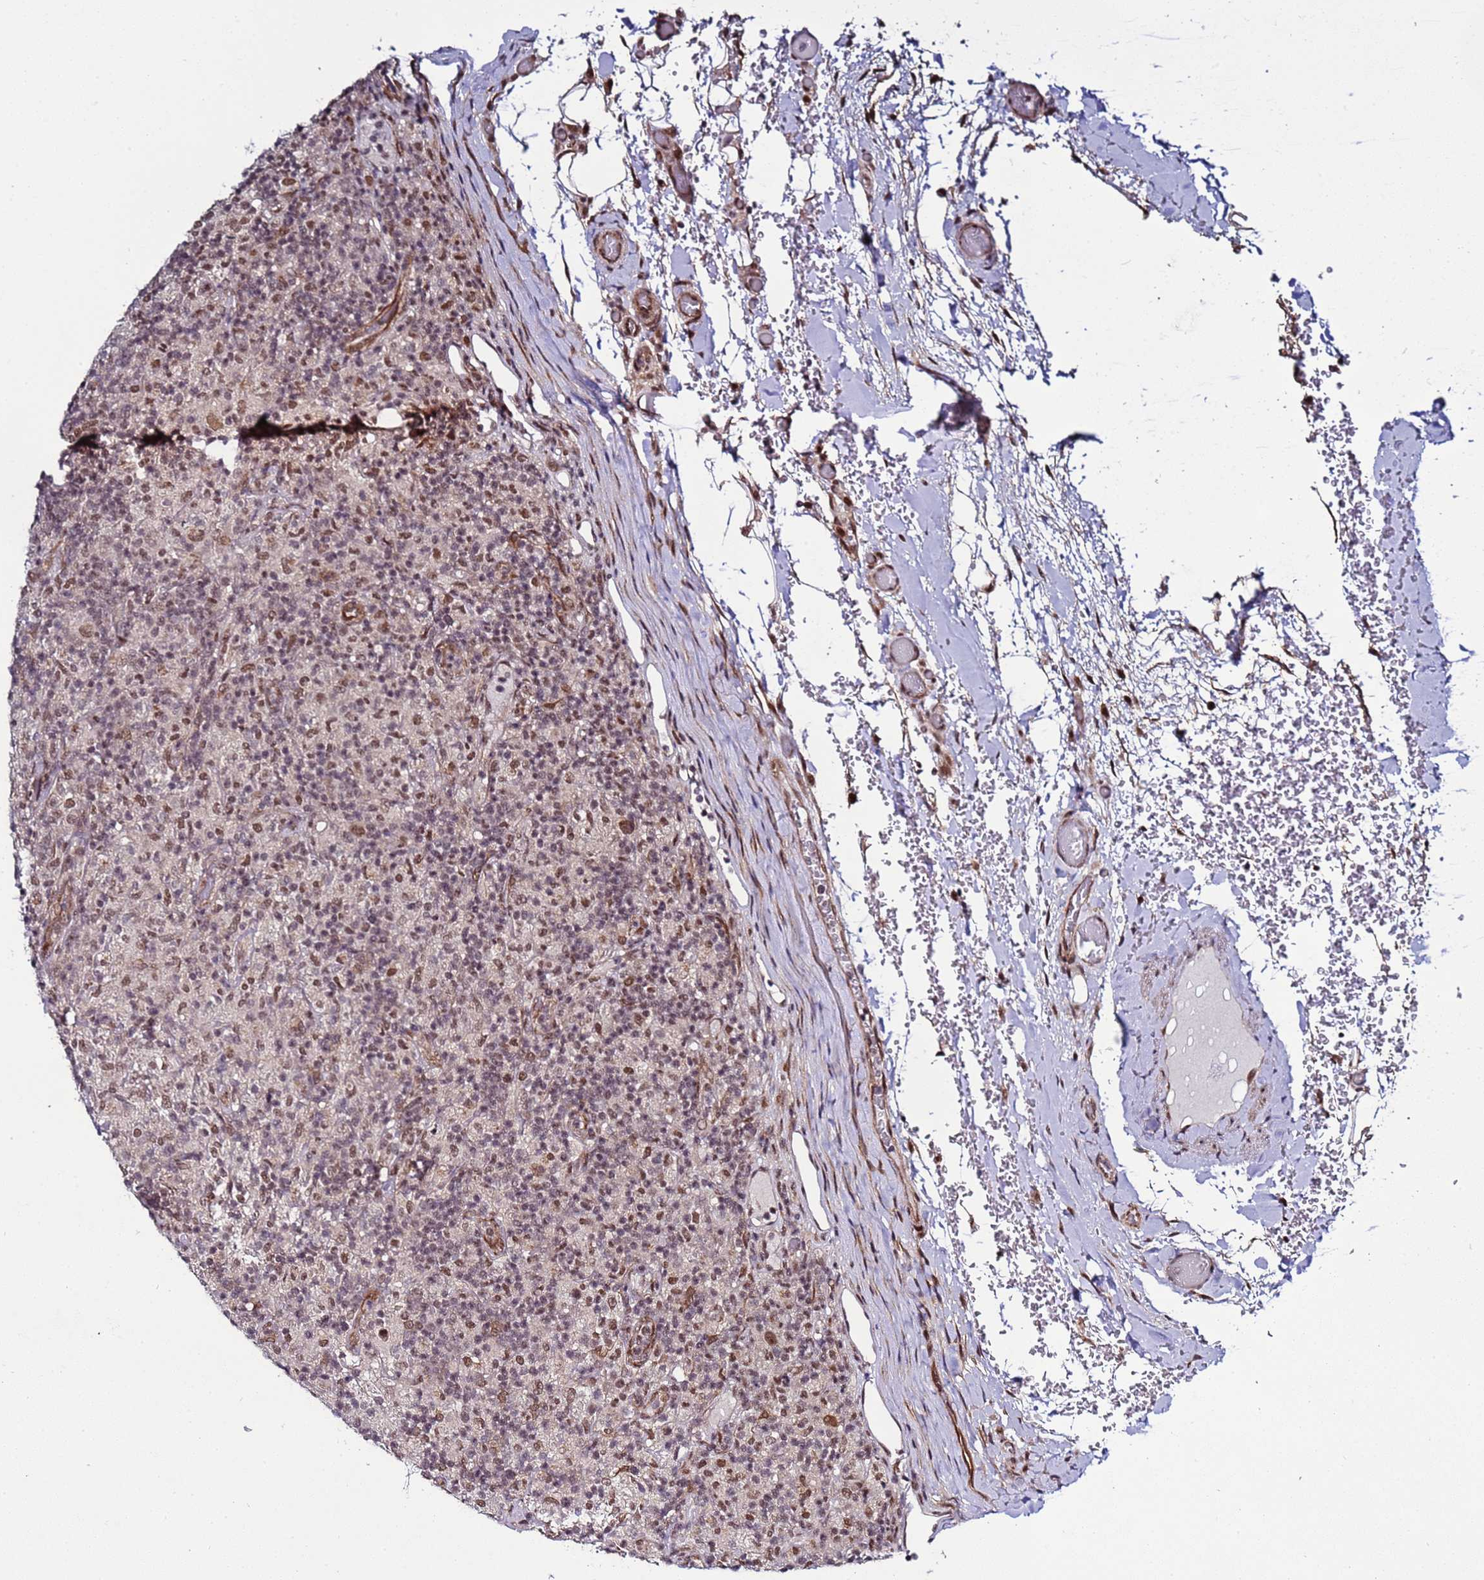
{"staining": {"intensity": "moderate", "quantity": ">75%", "location": "nuclear"}, "tissue": "lymphoma", "cell_type": "Tumor cells", "image_type": "cancer", "snomed": [{"axis": "morphology", "description": "Hodgkin's disease, NOS"}, {"axis": "topography", "description": "Lymph node"}], "caption": "Moderate nuclear positivity is identified in approximately >75% of tumor cells in lymphoma.", "gene": "POLR2D", "patient": {"sex": "male", "age": 70}}